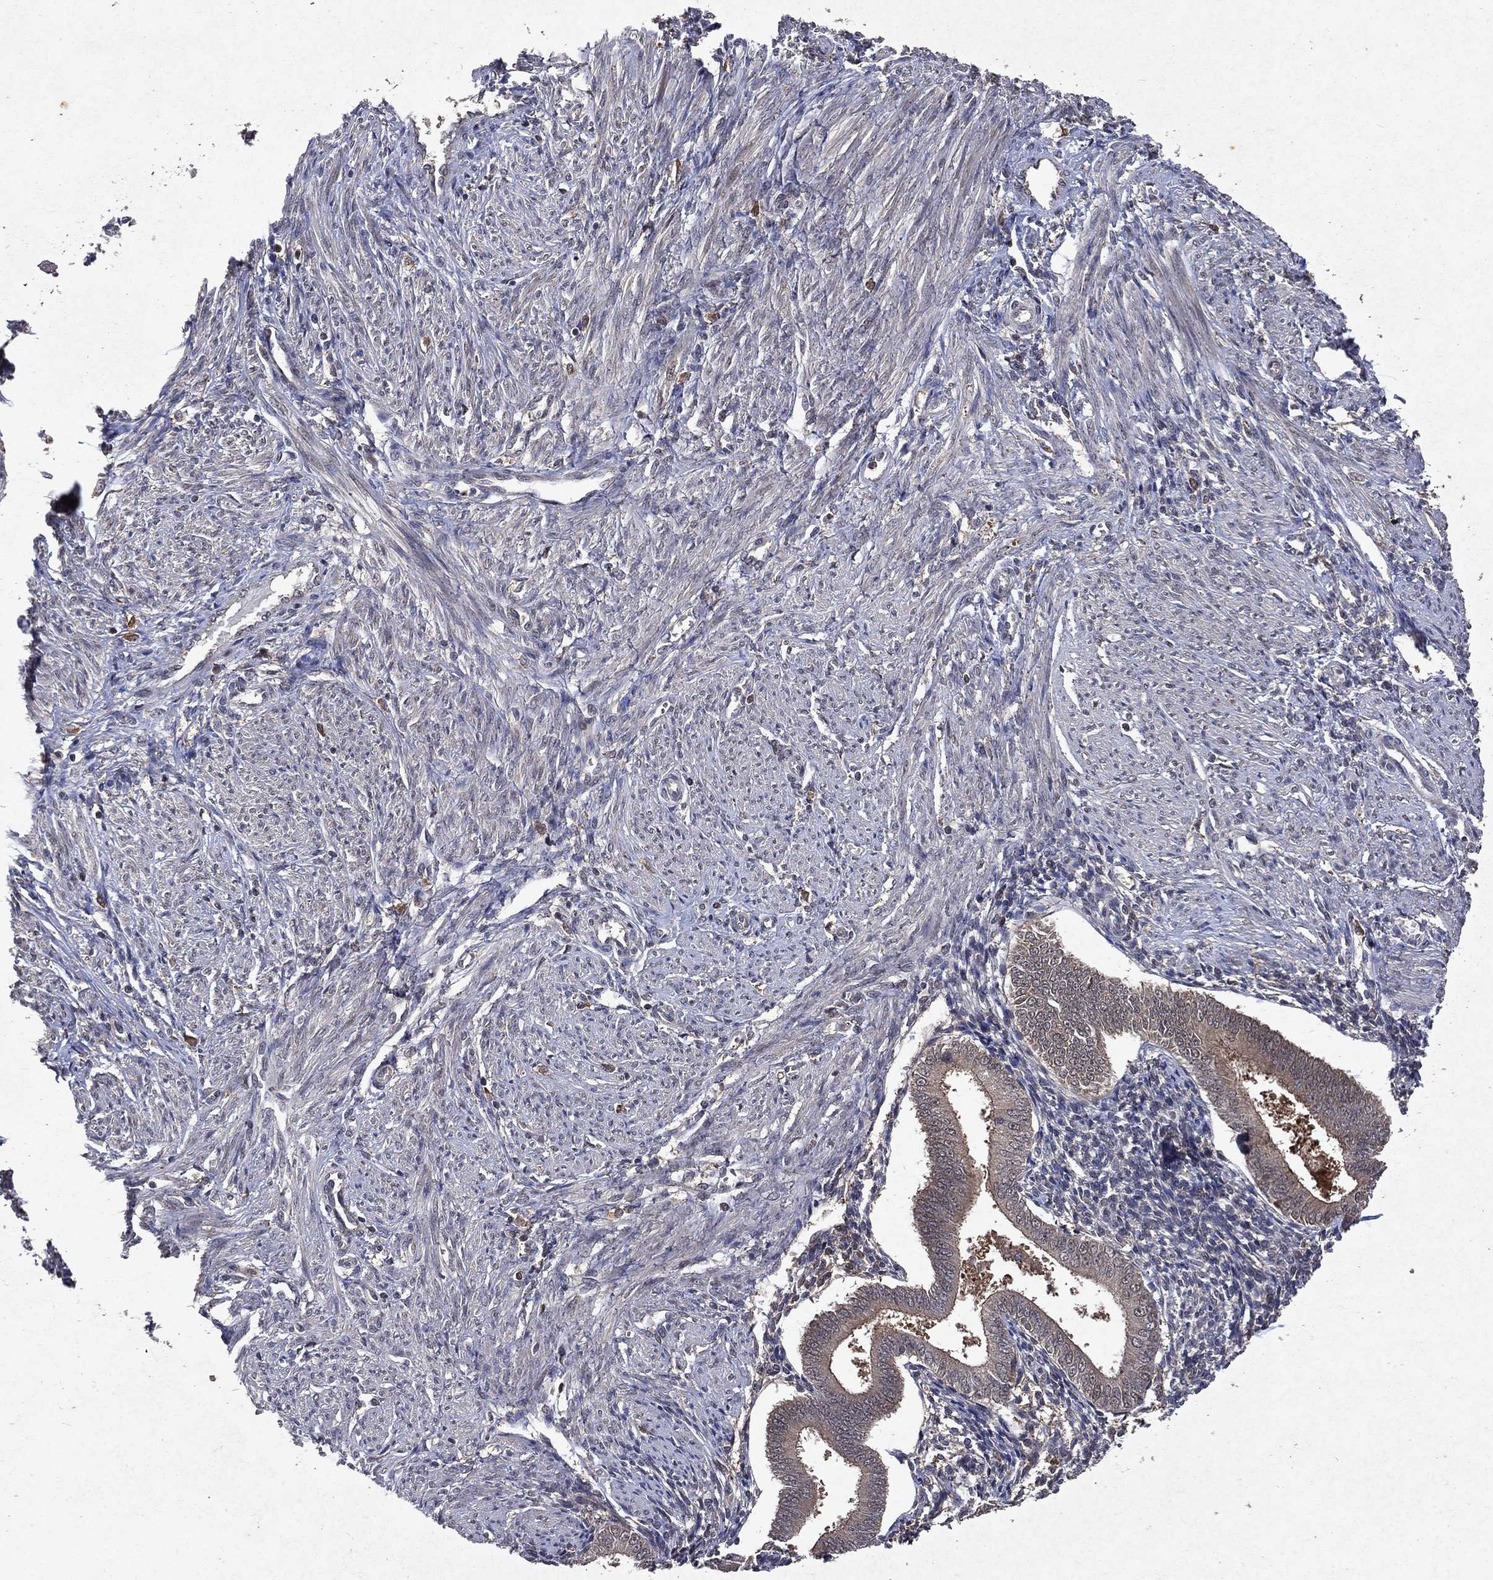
{"staining": {"intensity": "moderate", "quantity": "<25%", "location": "nuclear"}, "tissue": "endometrium", "cell_type": "Cells in endometrial stroma", "image_type": "normal", "snomed": [{"axis": "morphology", "description": "Normal tissue, NOS"}, {"axis": "topography", "description": "Endometrium"}], "caption": "Moderate nuclear staining is seen in about <25% of cells in endometrial stroma in unremarkable endometrium. (Brightfield microscopy of DAB IHC at high magnification).", "gene": "MTAP", "patient": {"sex": "female", "age": 39}}